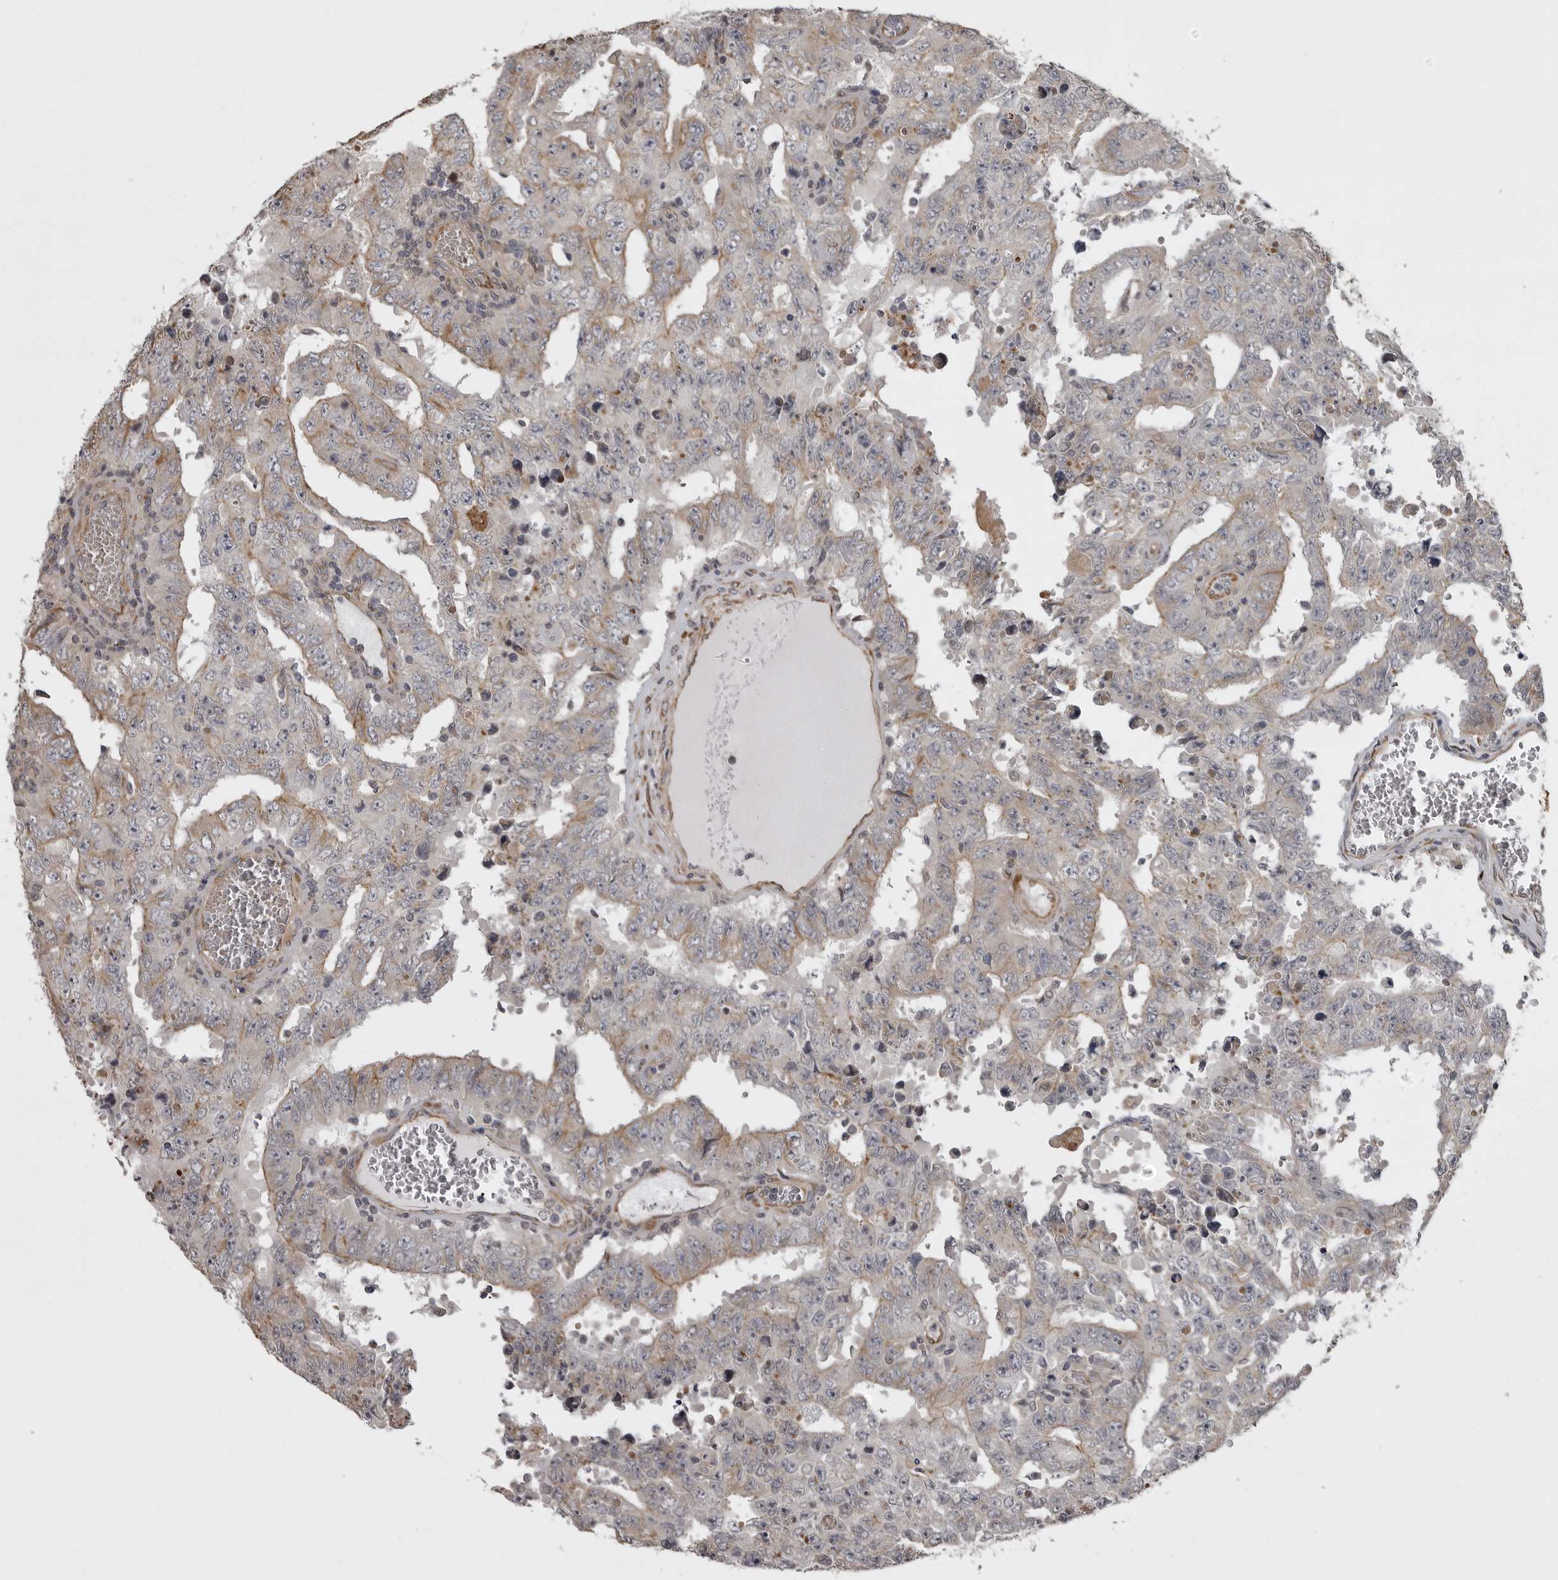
{"staining": {"intensity": "negative", "quantity": "none", "location": "none"}, "tissue": "testis cancer", "cell_type": "Tumor cells", "image_type": "cancer", "snomed": [{"axis": "morphology", "description": "Carcinoma, Embryonal, NOS"}, {"axis": "topography", "description": "Testis"}], "caption": "IHC of human testis embryonal carcinoma exhibits no positivity in tumor cells.", "gene": "ZNRF1", "patient": {"sex": "male", "age": 26}}